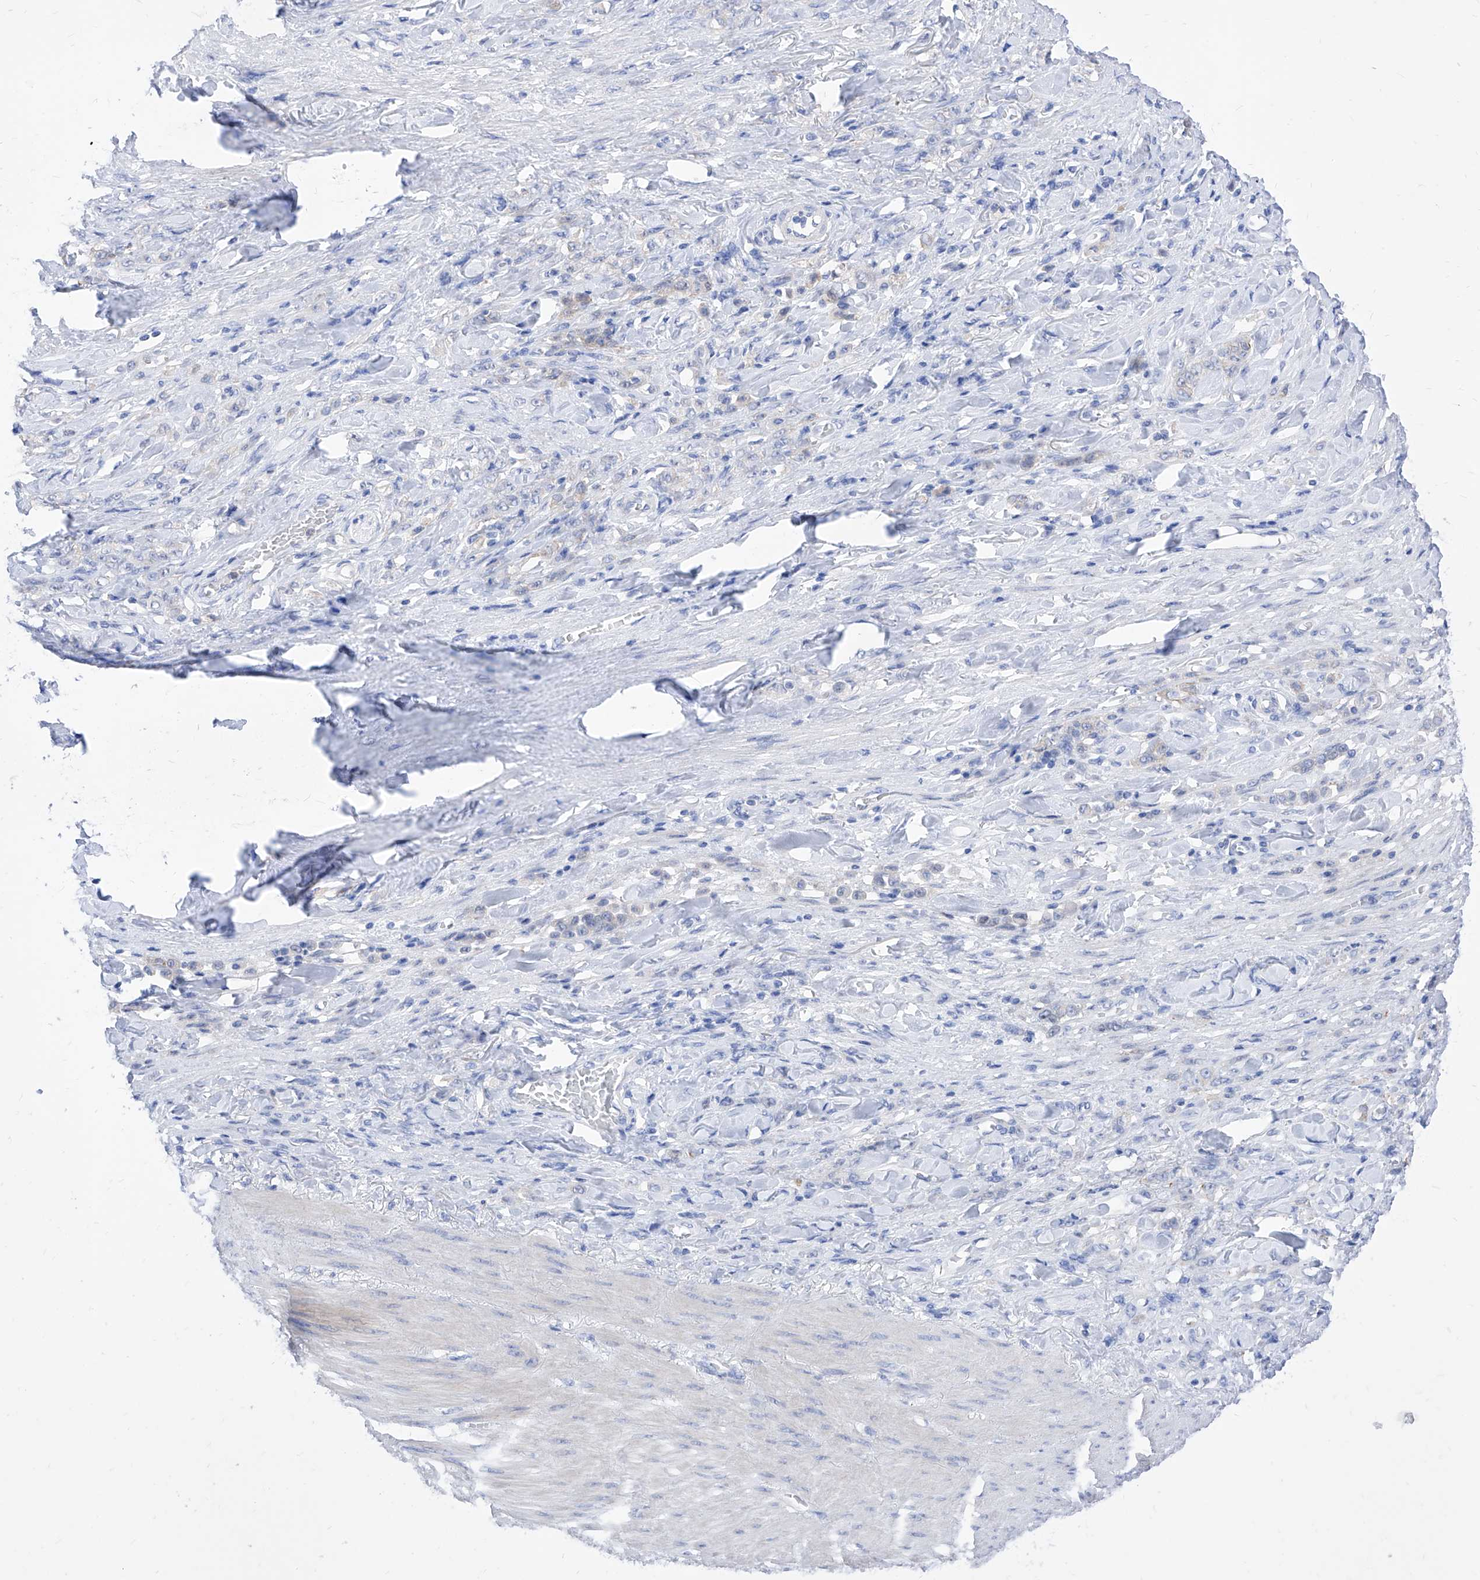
{"staining": {"intensity": "weak", "quantity": "<25%", "location": "cytoplasmic/membranous"}, "tissue": "stomach cancer", "cell_type": "Tumor cells", "image_type": "cancer", "snomed": [{"axis": "morphology", "description": "Normal tissue, NOS"}, {"axis": "morphology", "description": "Adenocarcinoma, NOS"}, {"axis": "topography", "description": "Stomach"}], "caption": "IHC photomicrograph of stomach cancer (adenocarcinoma) stained for a protein (brown), which exhibits no expression in tumor cells.", "gene": "VAX1", "patient": {"sex": "male", "age": 82}}